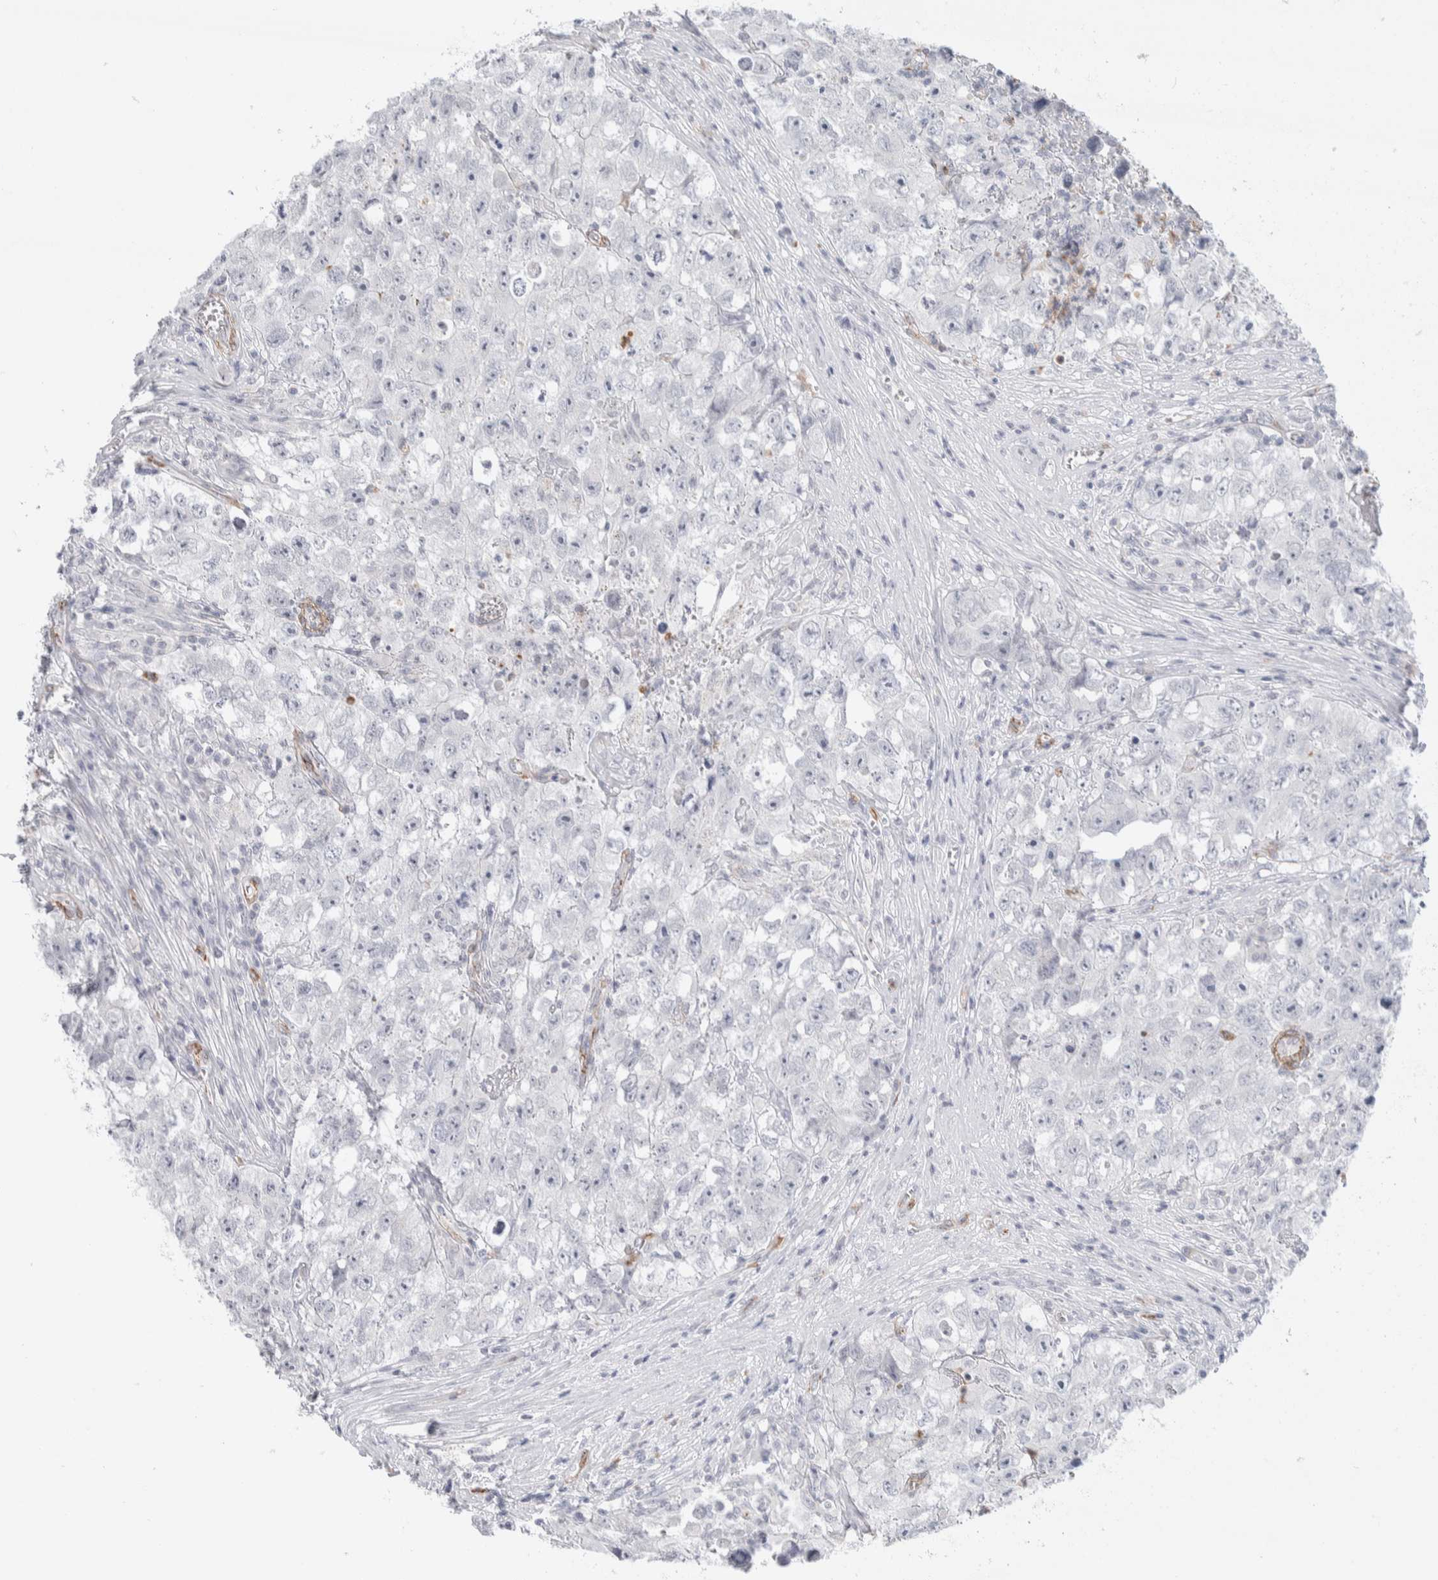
{"staining": {"intensity": "negative", "quantity": "none", "location": "none"}, "tissue": "testis cancer", "cell_type": "Tumor cells", "image_type": "cancer", "snomed": [{"axis": "morphology", "description": "Seminoma, NOS"}, {"axis": "morphology", "description": "Carcinoma, Embryonal, NOS"}, {"axis": "topography", "description": "Testis"}], "caption": "Immunohistochemistry (IHC) of human embryonal carcinoma (testis) exhibits no positivity in tumor cells.", "gene": "SEPTIN4", "patient": {"sex": "male", "age": 43}}